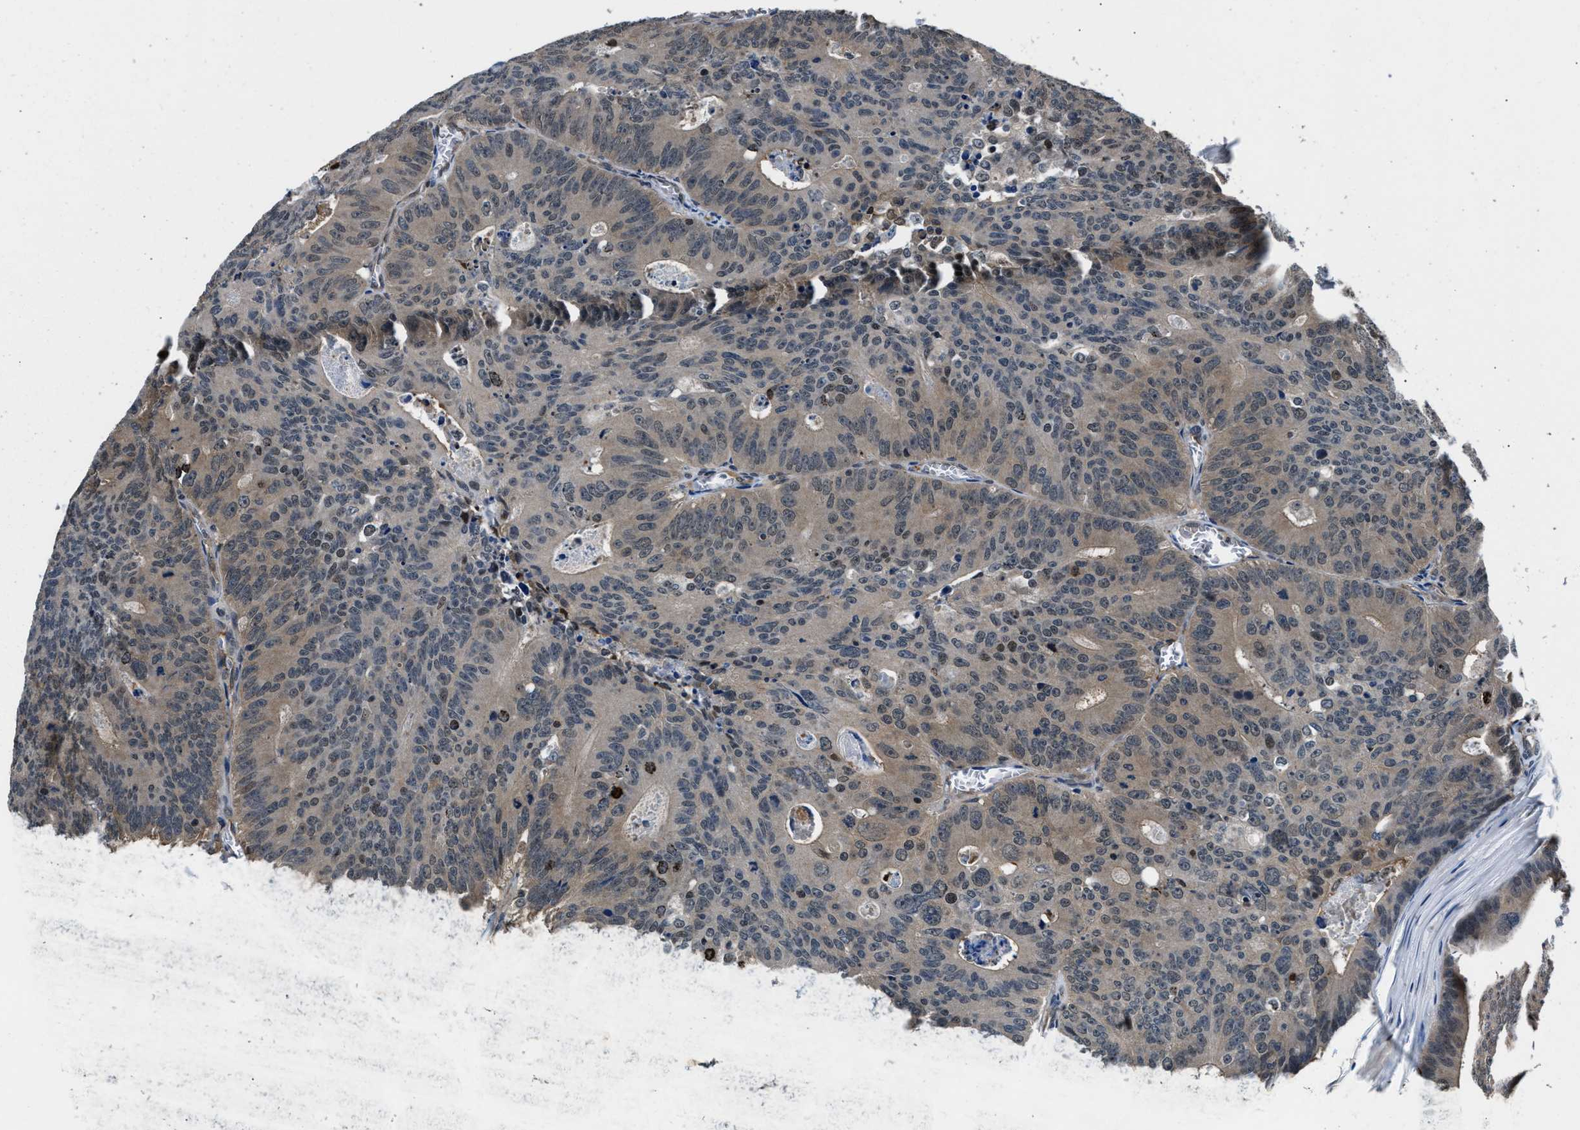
{"staining": {"intensity": "weak", "quantity": "<25%", "location": "cytoplasmic/membranous"}, "tissue": "colorectal cancer", "cell_type": "Tumor cells", "image_type": "cancer", "snomed": [{"axis": "morphology", "description": "Adenocarcinoma, NOS"}, {"axis": "topography", "description": "Colon"}], "caption": "This is an IHC image of colorectal adenocarcinoma. There is no expression in tumor cells.", "gene": "RBM33", "patient": {"sex": "male", "age": 87}}